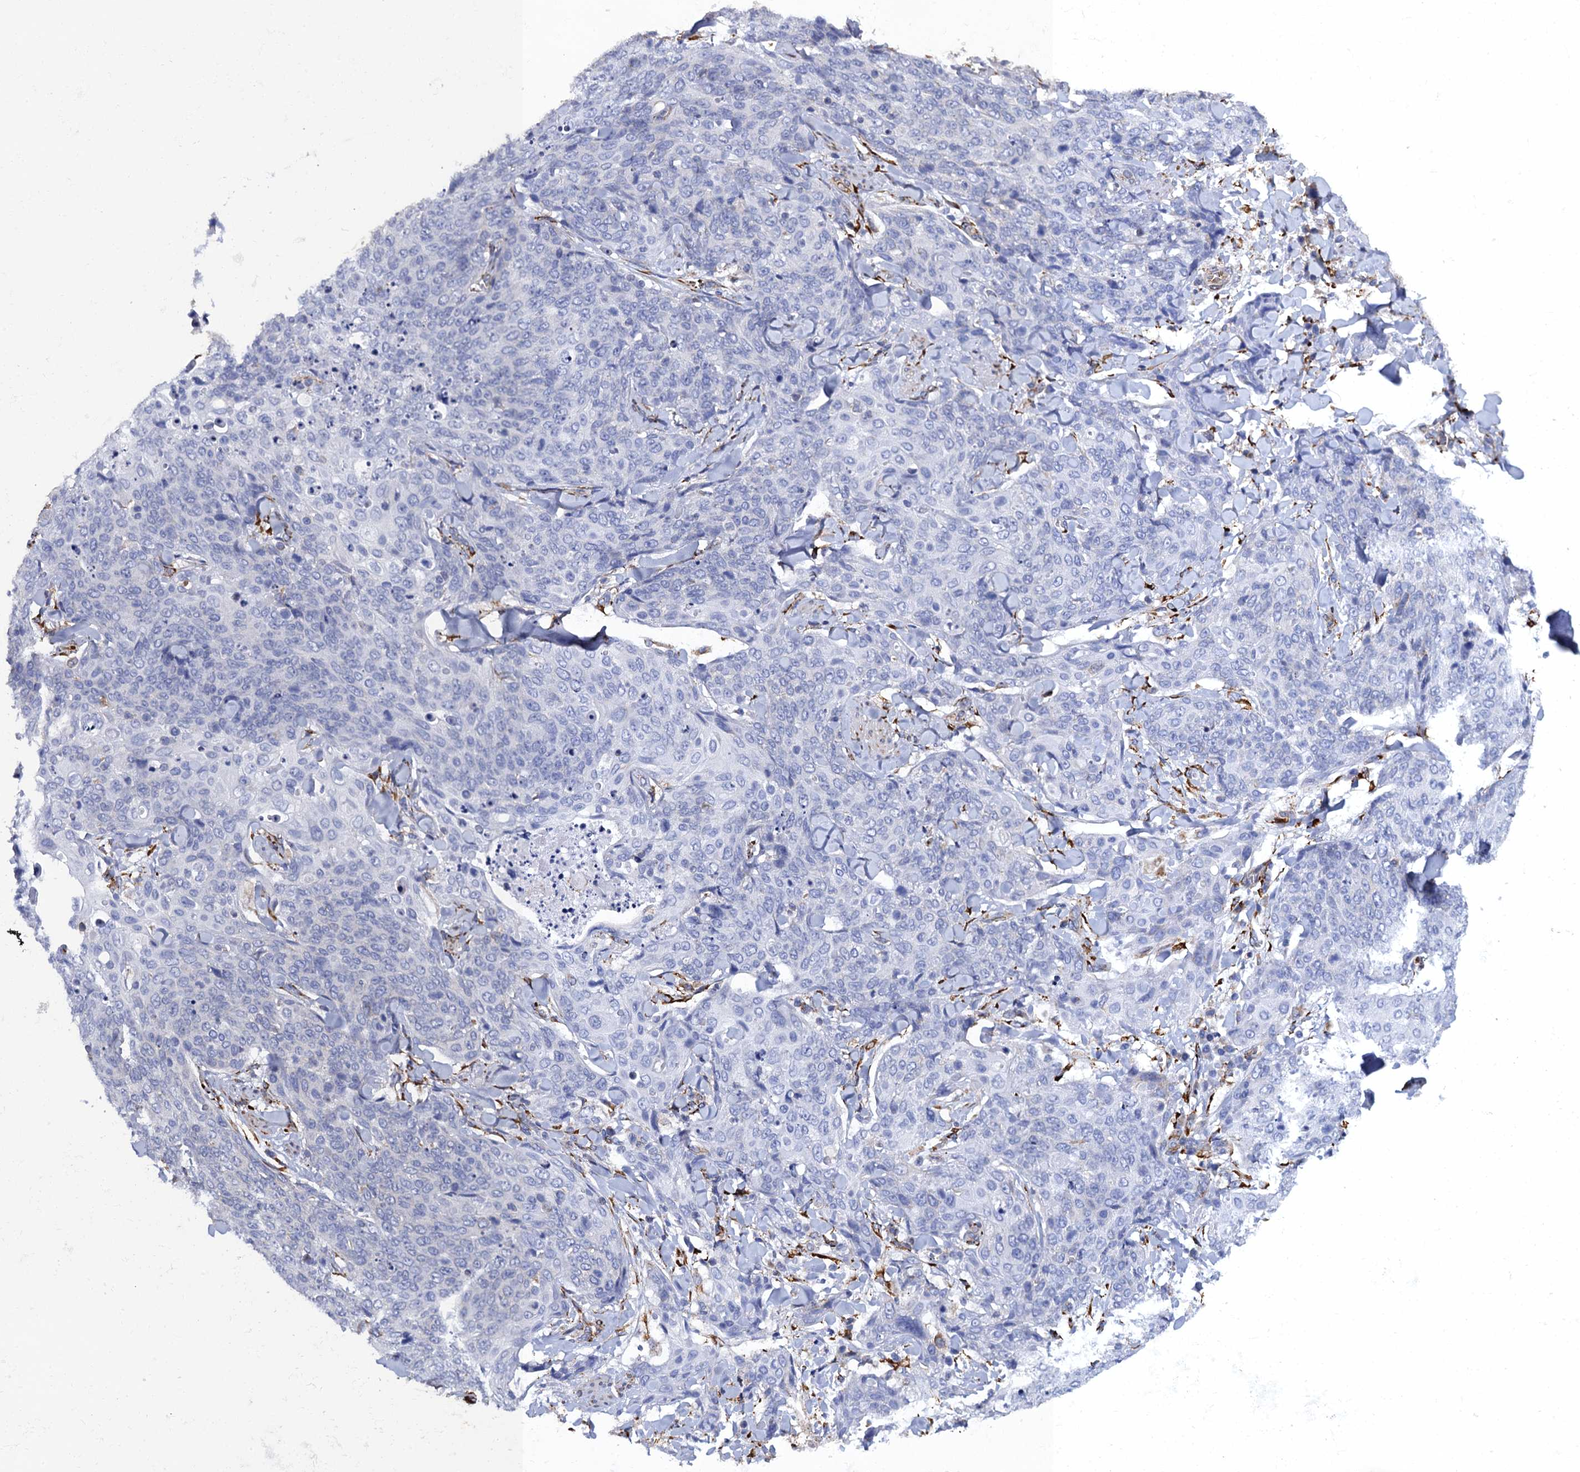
{"staining": {"intensity": "negative", "quantity": "none", "location": "none"}, "tissue": "skin cancer", "cell_type": "Tumor cells", "image_type": "cancer", "snomed": [{"axis": "morphology", "description": "Squamous cell carcinoma, NOS"}, {"axis": "topography", "description": "Skin"}, {"axis": "topography", "description": "Vulva"}], "caption": "Tumor cells show no significant staining in skin squamous cell carcinoma.", "gene": "POGLUT3", "patient": {"sex": "female", "age": 85}}